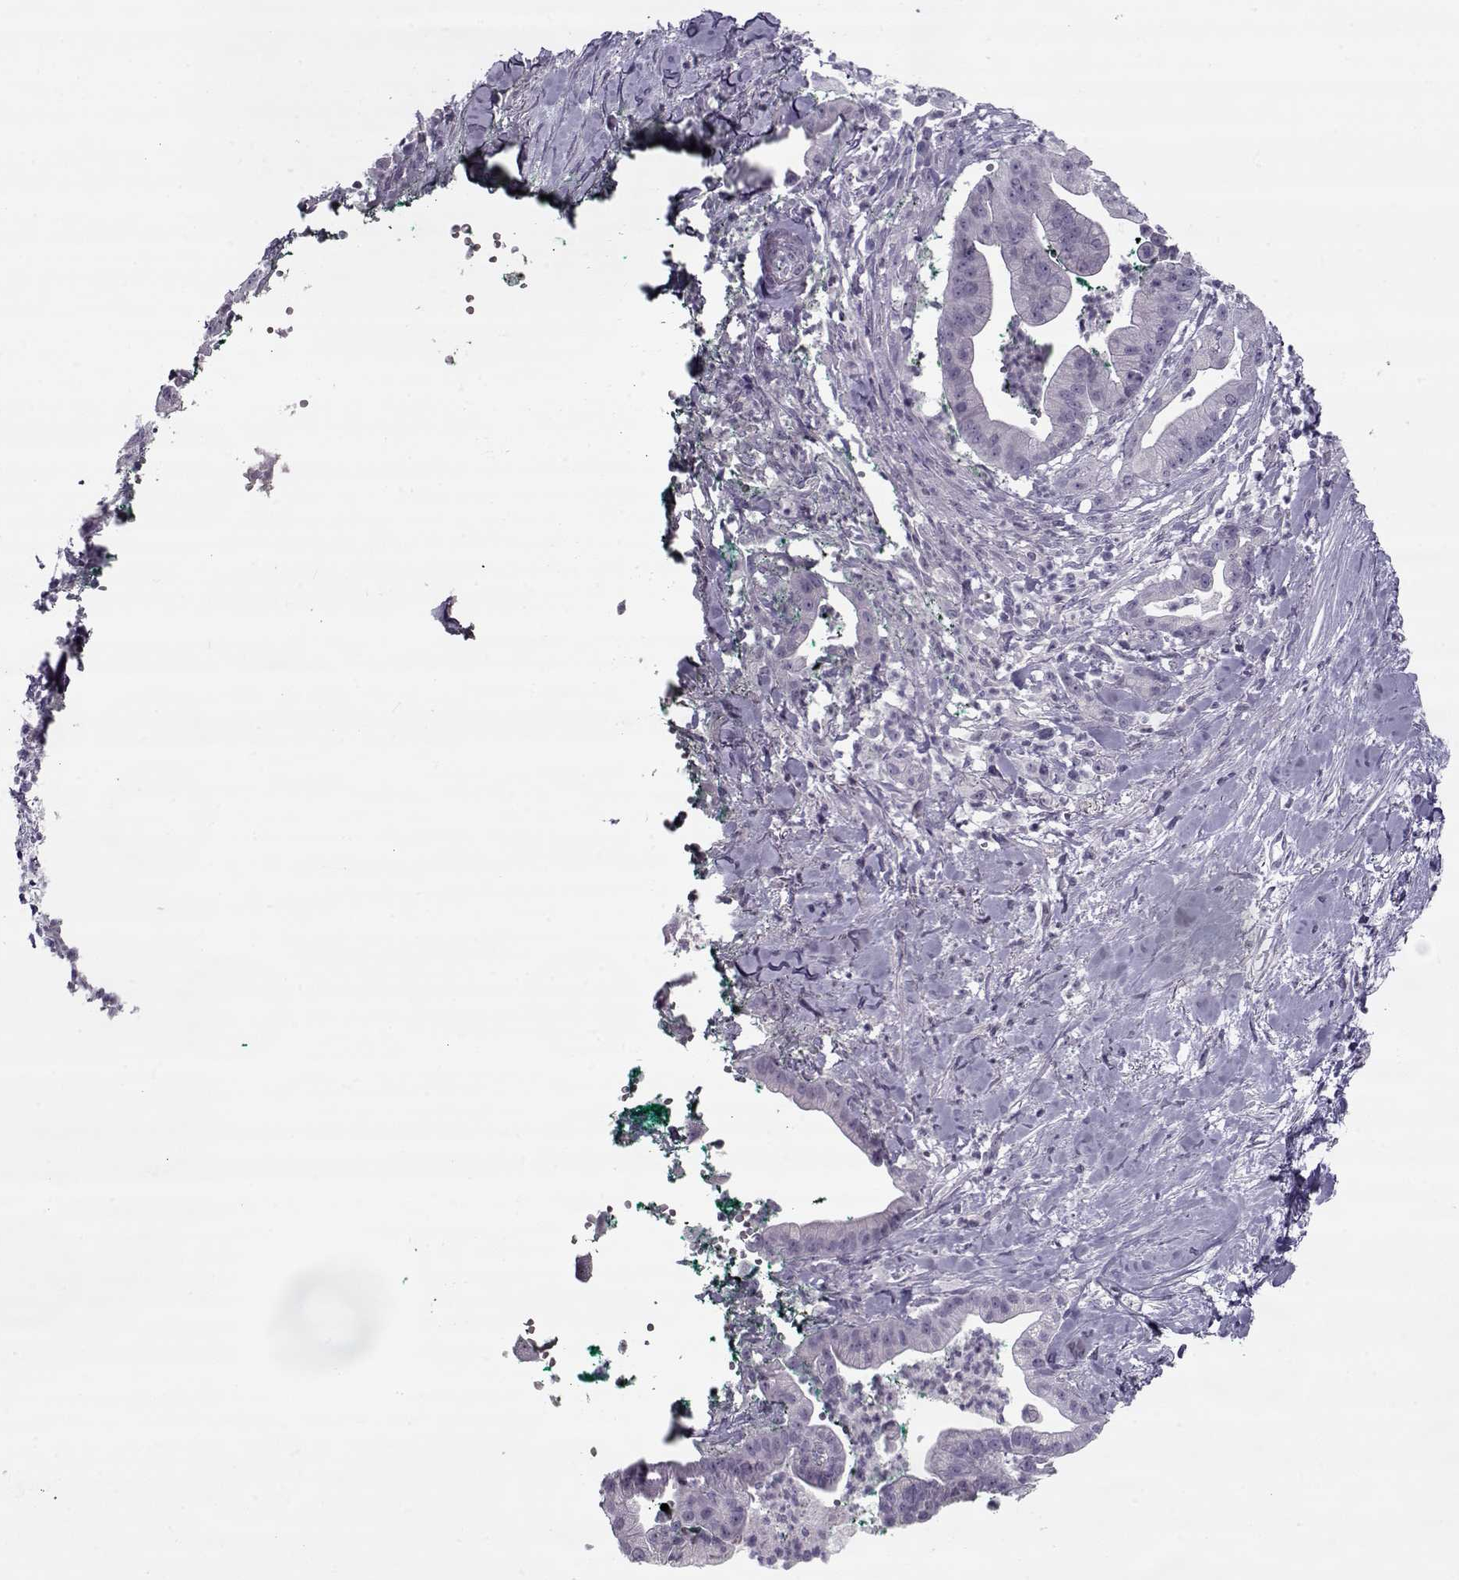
{"staining": {"intensity": "negative", "quantity": "none", "location": "none"}, "tissue": "pancreatic cancer", "cell_type": "Tumor cells", "image_type": "cancer", "snomed": [{"axis": "morphology", "description": "Normal tissue, NOS"}, {"axis": "morphology", "description": "Adenocarcinoma, NOS"}, {"axis": "topography", "description": "Lymph node"}, {"axis": "topography", "description": "Pancreas"}], "caption": "The immunohistochemistry image has no significant expression in tumor cells of pancreatic cancer tissue.", "gene": "PP2D1", "patient": {"sex": "female", "age": 58}}